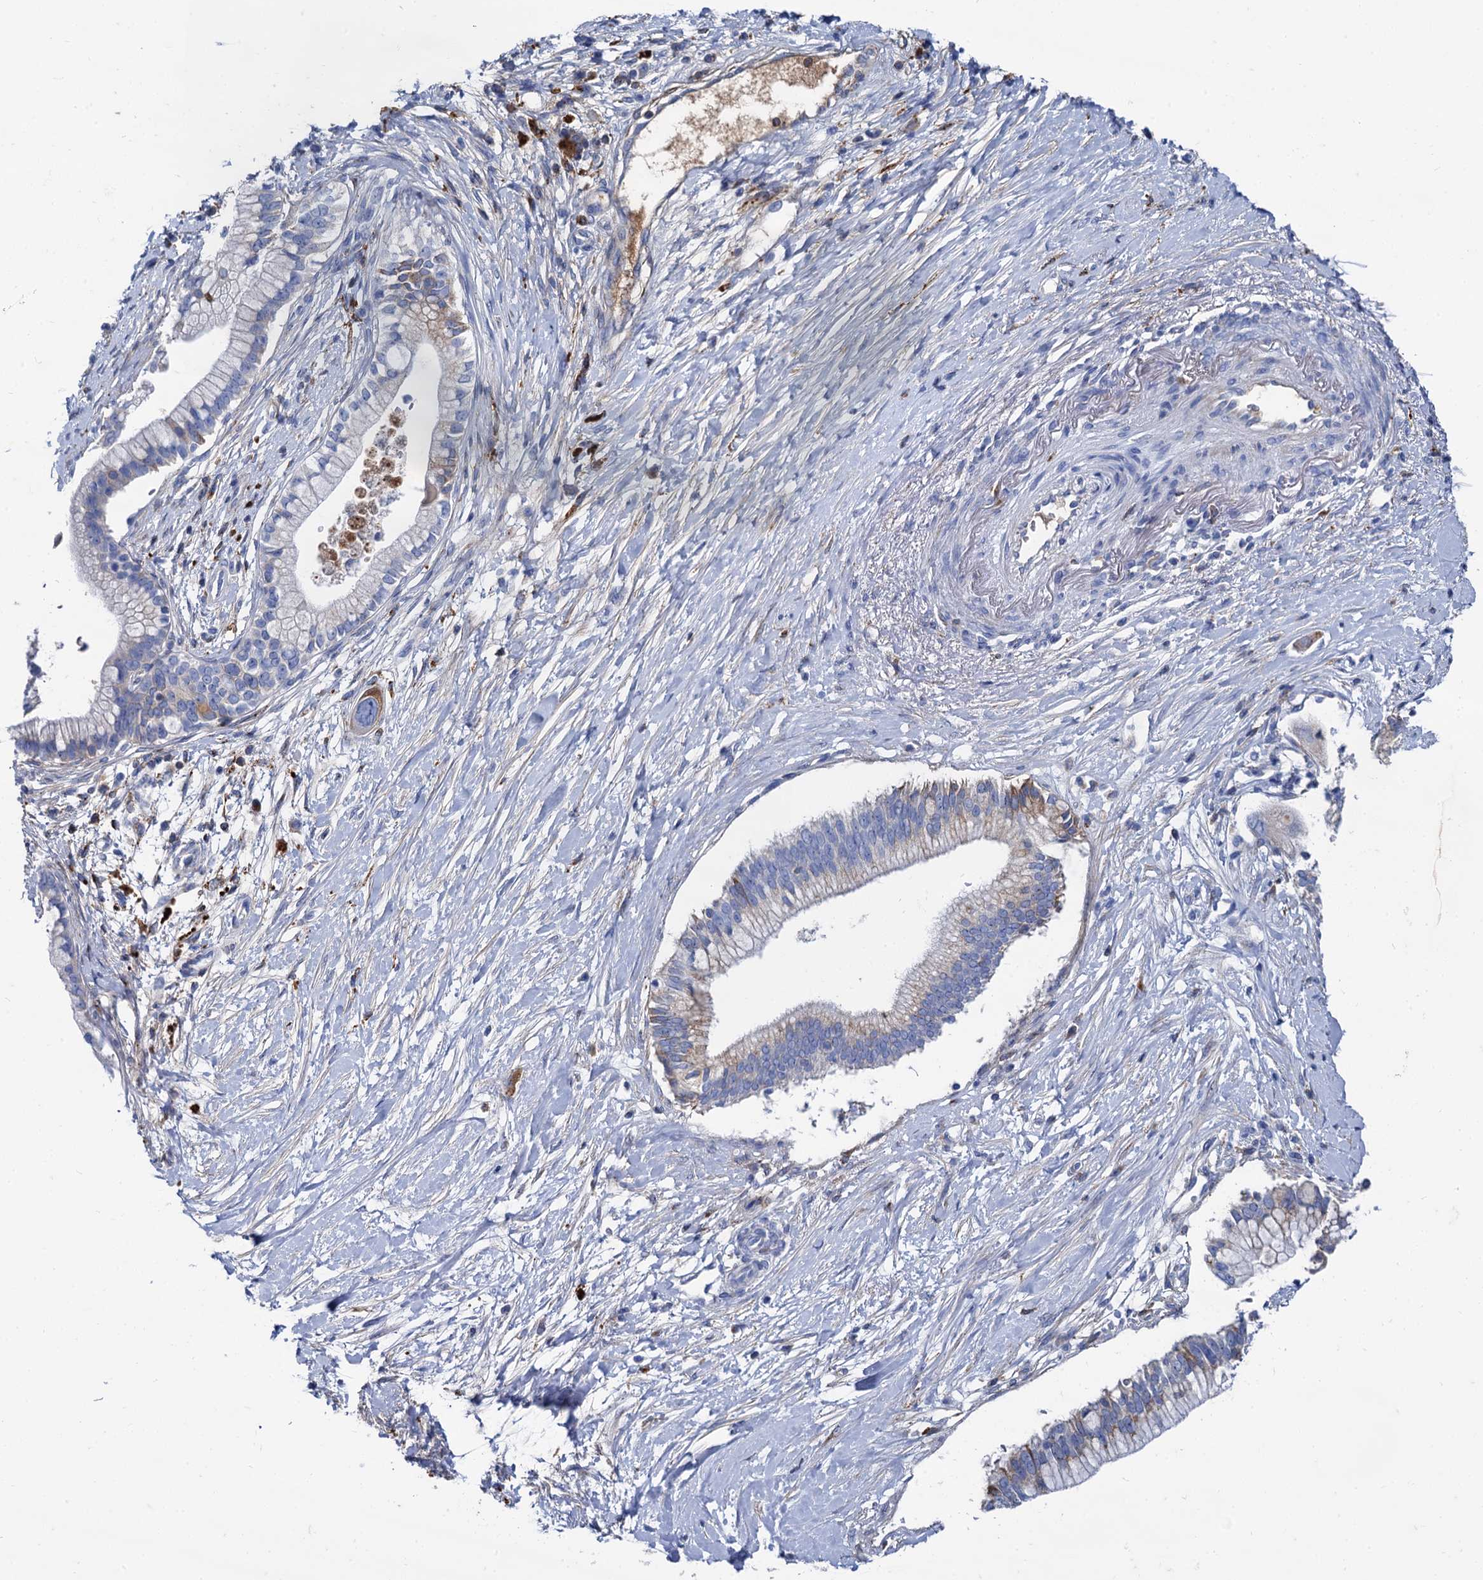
{"staining": {"intensity": "weak", "quantity": "<25%", "location": "cytoplasmic/membranous"}, "tissue": "pancreatic cancer", "cell_type": "Tumor cells", "image_type": "cancer", "snomed": [{"axis": "morphology", "description": "Adenocarcinoma, NOS"}, {"axis": "topography", "description": "Pancreas"}], "caption": "Human pancreatic cancer (adenocarcinoma) stained for a protein using immunohistochemistry exhibits no positivity in tumor cells.", "gene": "APOD", "patient": {"sex": "male", "age": 68}}